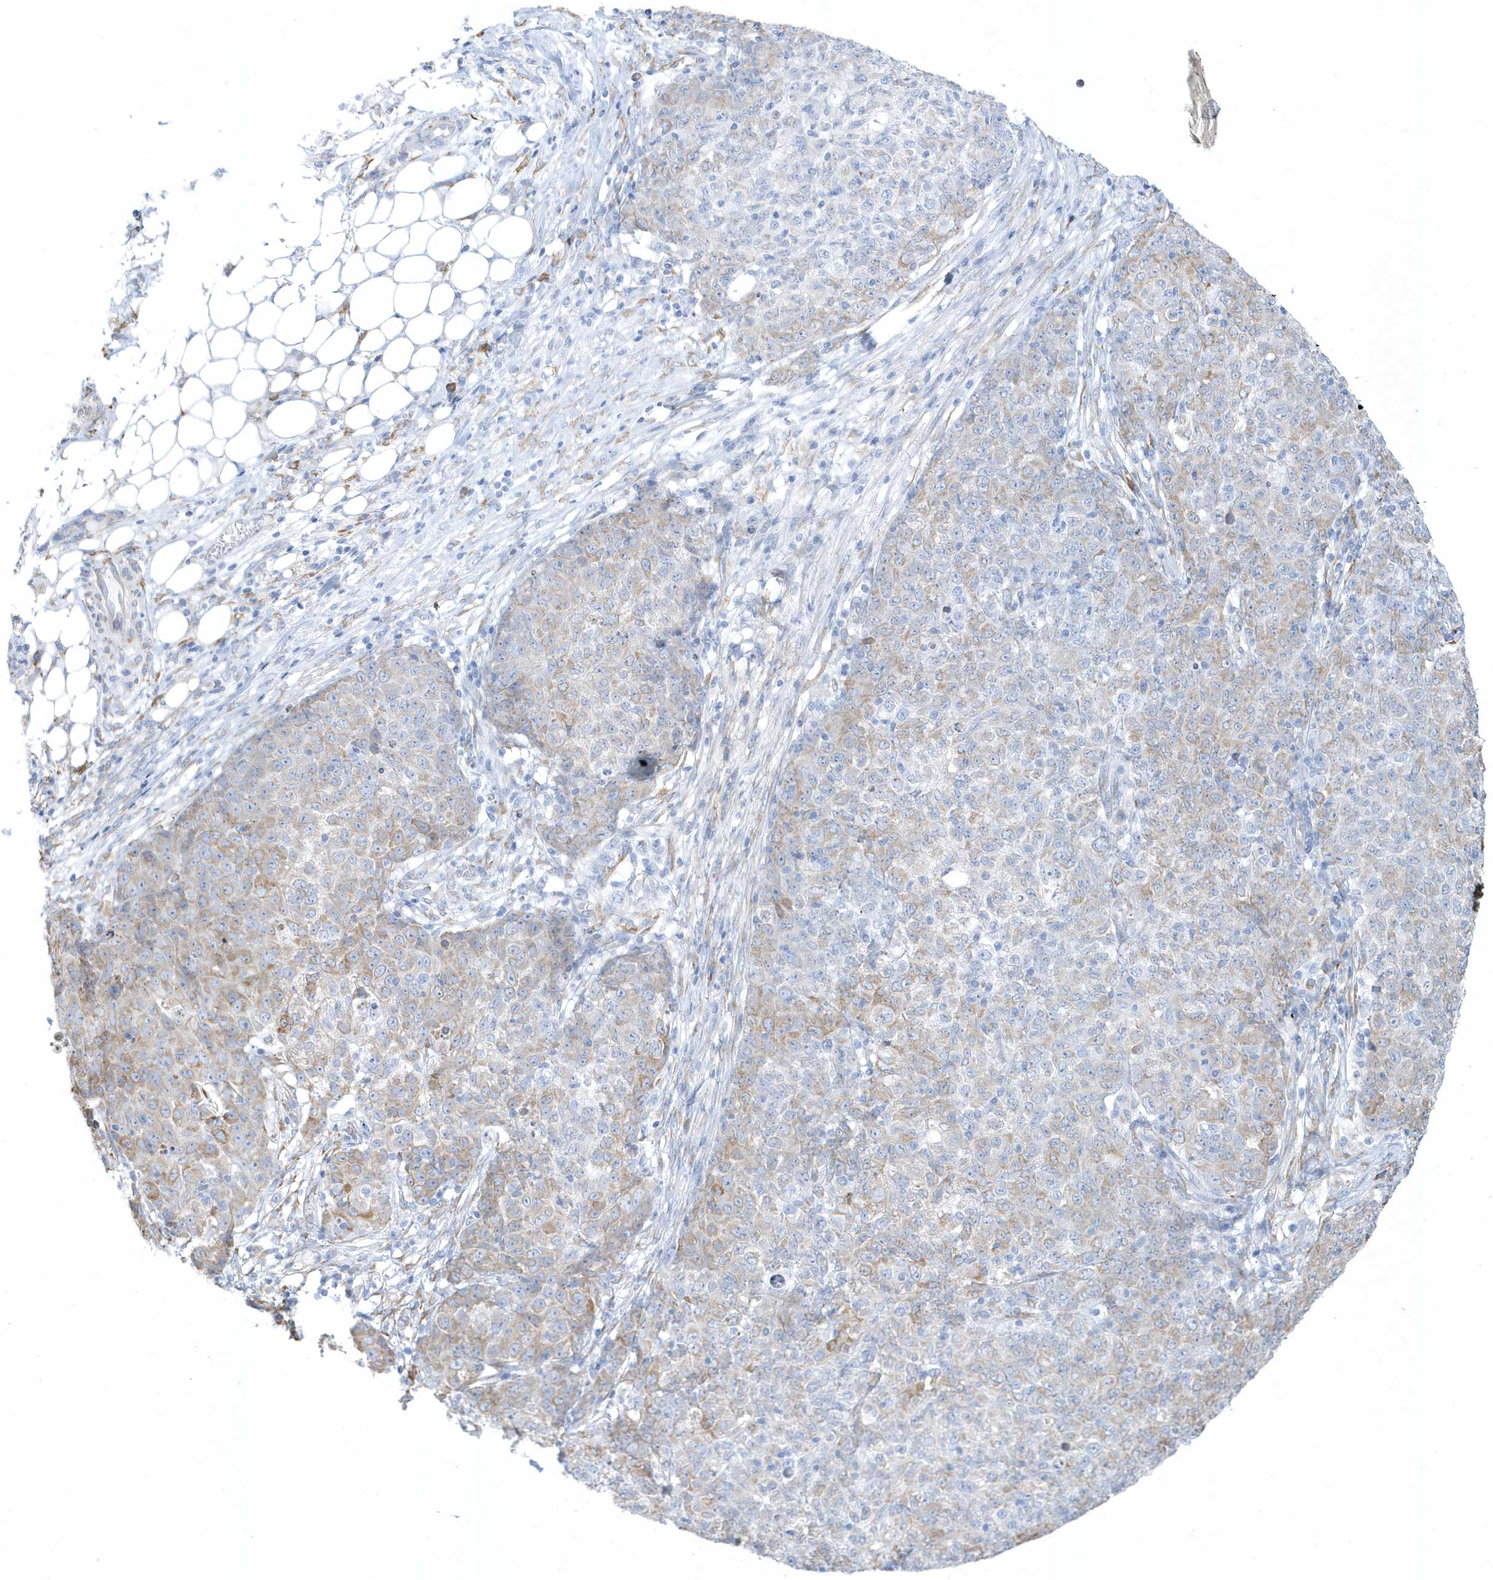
{"staining": {"intensity": "moderate", "quantity": "<25%", "location": "cytoplasmic/membranous"}, "tissue": "ovarian cancer", "cell_type": "Tumor cells", "image_type": "cancer", "snomed": [{"axis": "morphology", "description": "Carcinoma, endometroid"}, {"axis": "topography", "description": "Ovary"}], "caption": "Ovarian endometroid carcinoma was stained to show a protein in brown. There is low levels of moderate cytoplasmic/membranous positivity in approximately <25% of tumor cells. The staining is performed using DAB (3,3'-diaminobenzidine) brown chromogen to label protein expression. The nuclei are counter-stained blue using hematoxylin.", "gene": "DCAF1", "patient": {"sex": "female", "age": 42}}